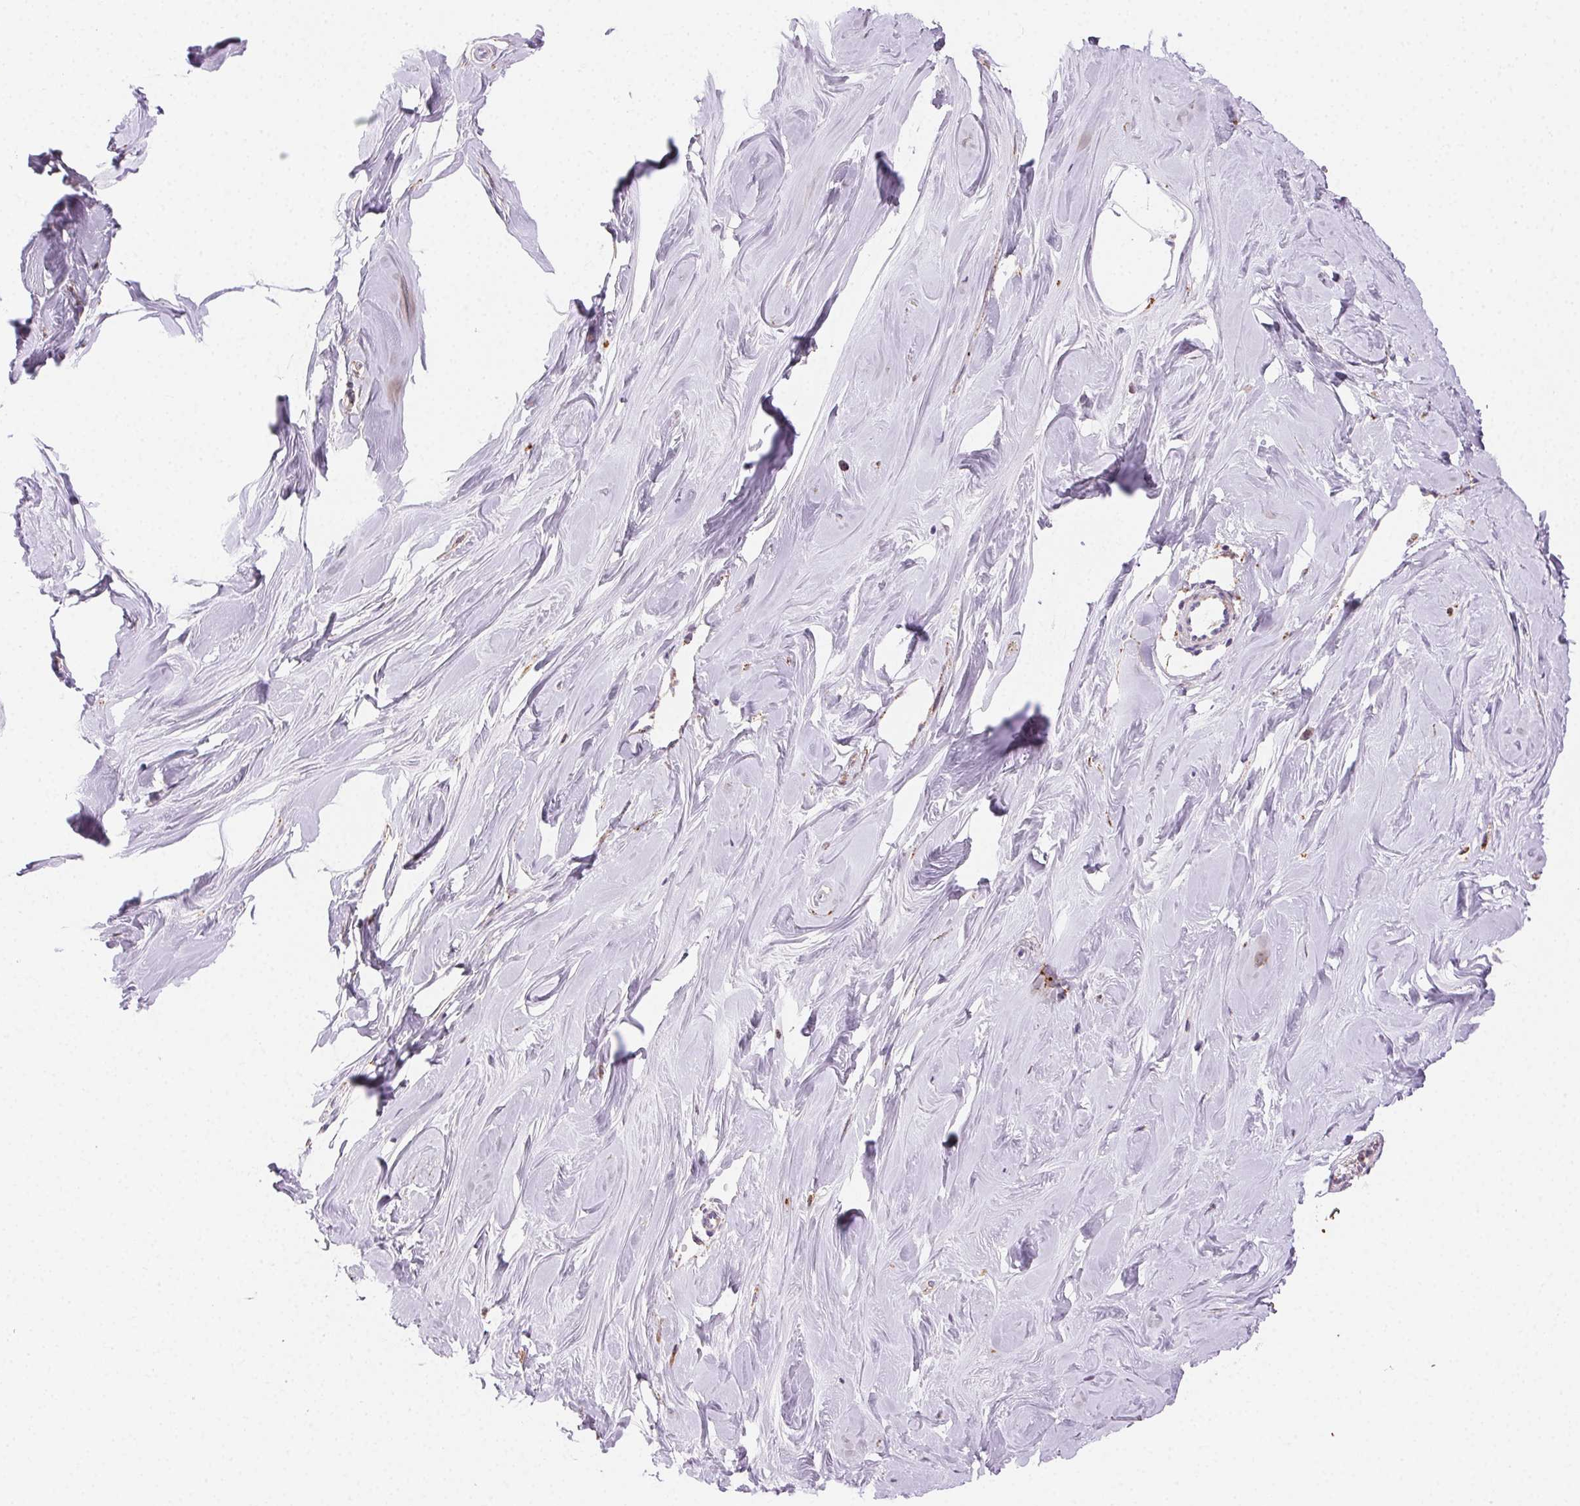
{"staining": {"intensity": "weak", "quantity": "25%-75%", "location": "cytoplasmic/membranous"}, "tissue": "breast", "cell_type": "Adipocytes", "image_type": "normal", "snomed": [{"axis": "morphology", "description": "Normal tissue, NOS"}, {"axis": "topography", "description": "Breast"}], "caption": "Immunohistochemistry (IHC) of benign breast demonstrates low levels of weak cytoplasmic/membranous expression in approximately 25%-75% of adipocytes.", "gene": "SCPEP1", "patient": {"sex": "female", "age": 27}}